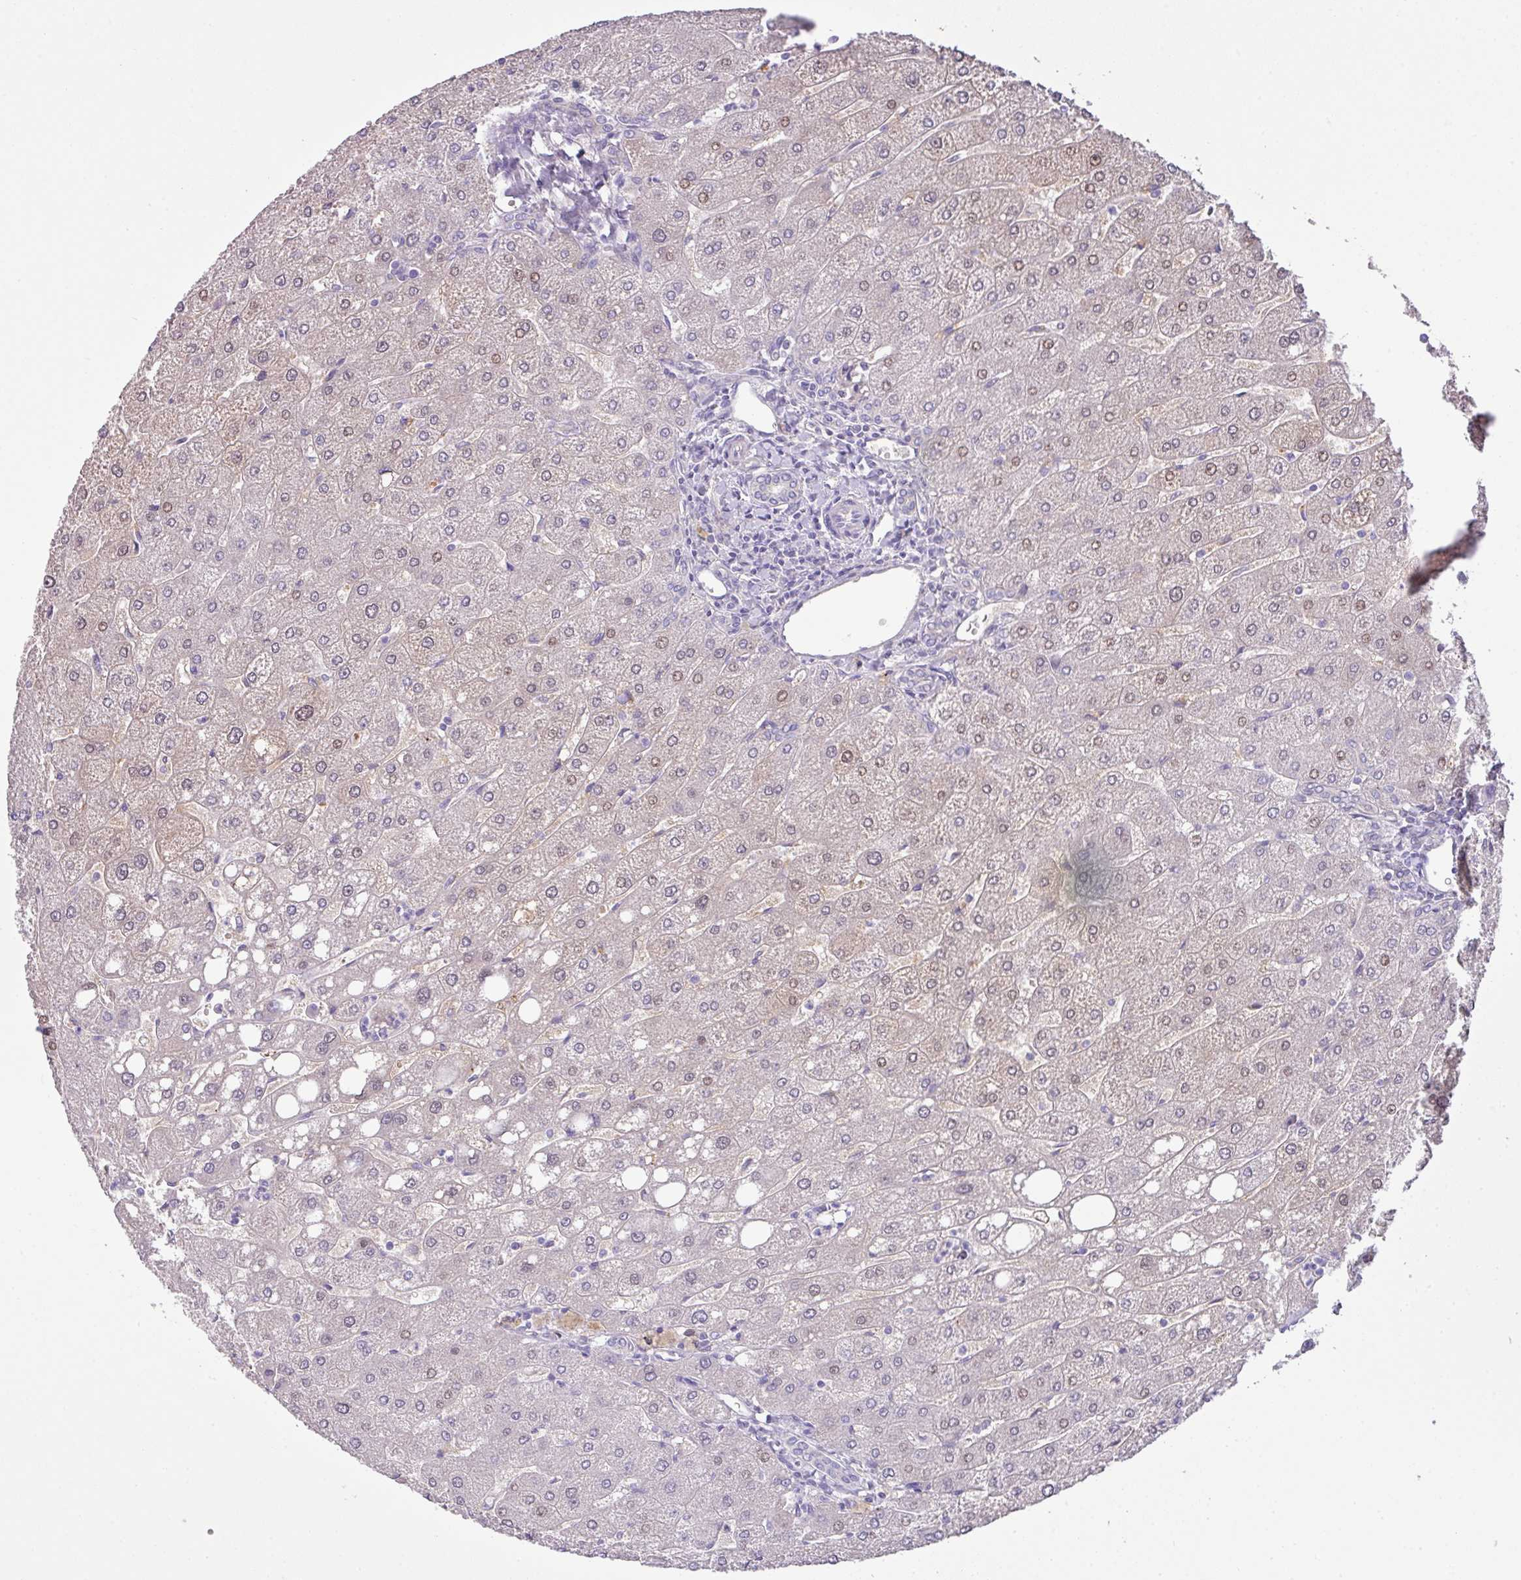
{"staining": {"intensity": "negative", "quantity": "none", "location": "none"}, "tissue": "liver", "cell_type": "Cholangiocytes", "image_type": "normal", "snomed": [{"axis": "morphology", "description": "Normal tissue, NOS"}, {"axis": "topography", "description": "Liver"}], "caption": "This image is of benign liver stained with immunohistochemistry (IHC) to label a protein in brown with the nuclei are counter-stained blue. There is no expression in cholangiocytes.", "gene": "OR6C6", "patient": {"sex": "male", "age": 67}}